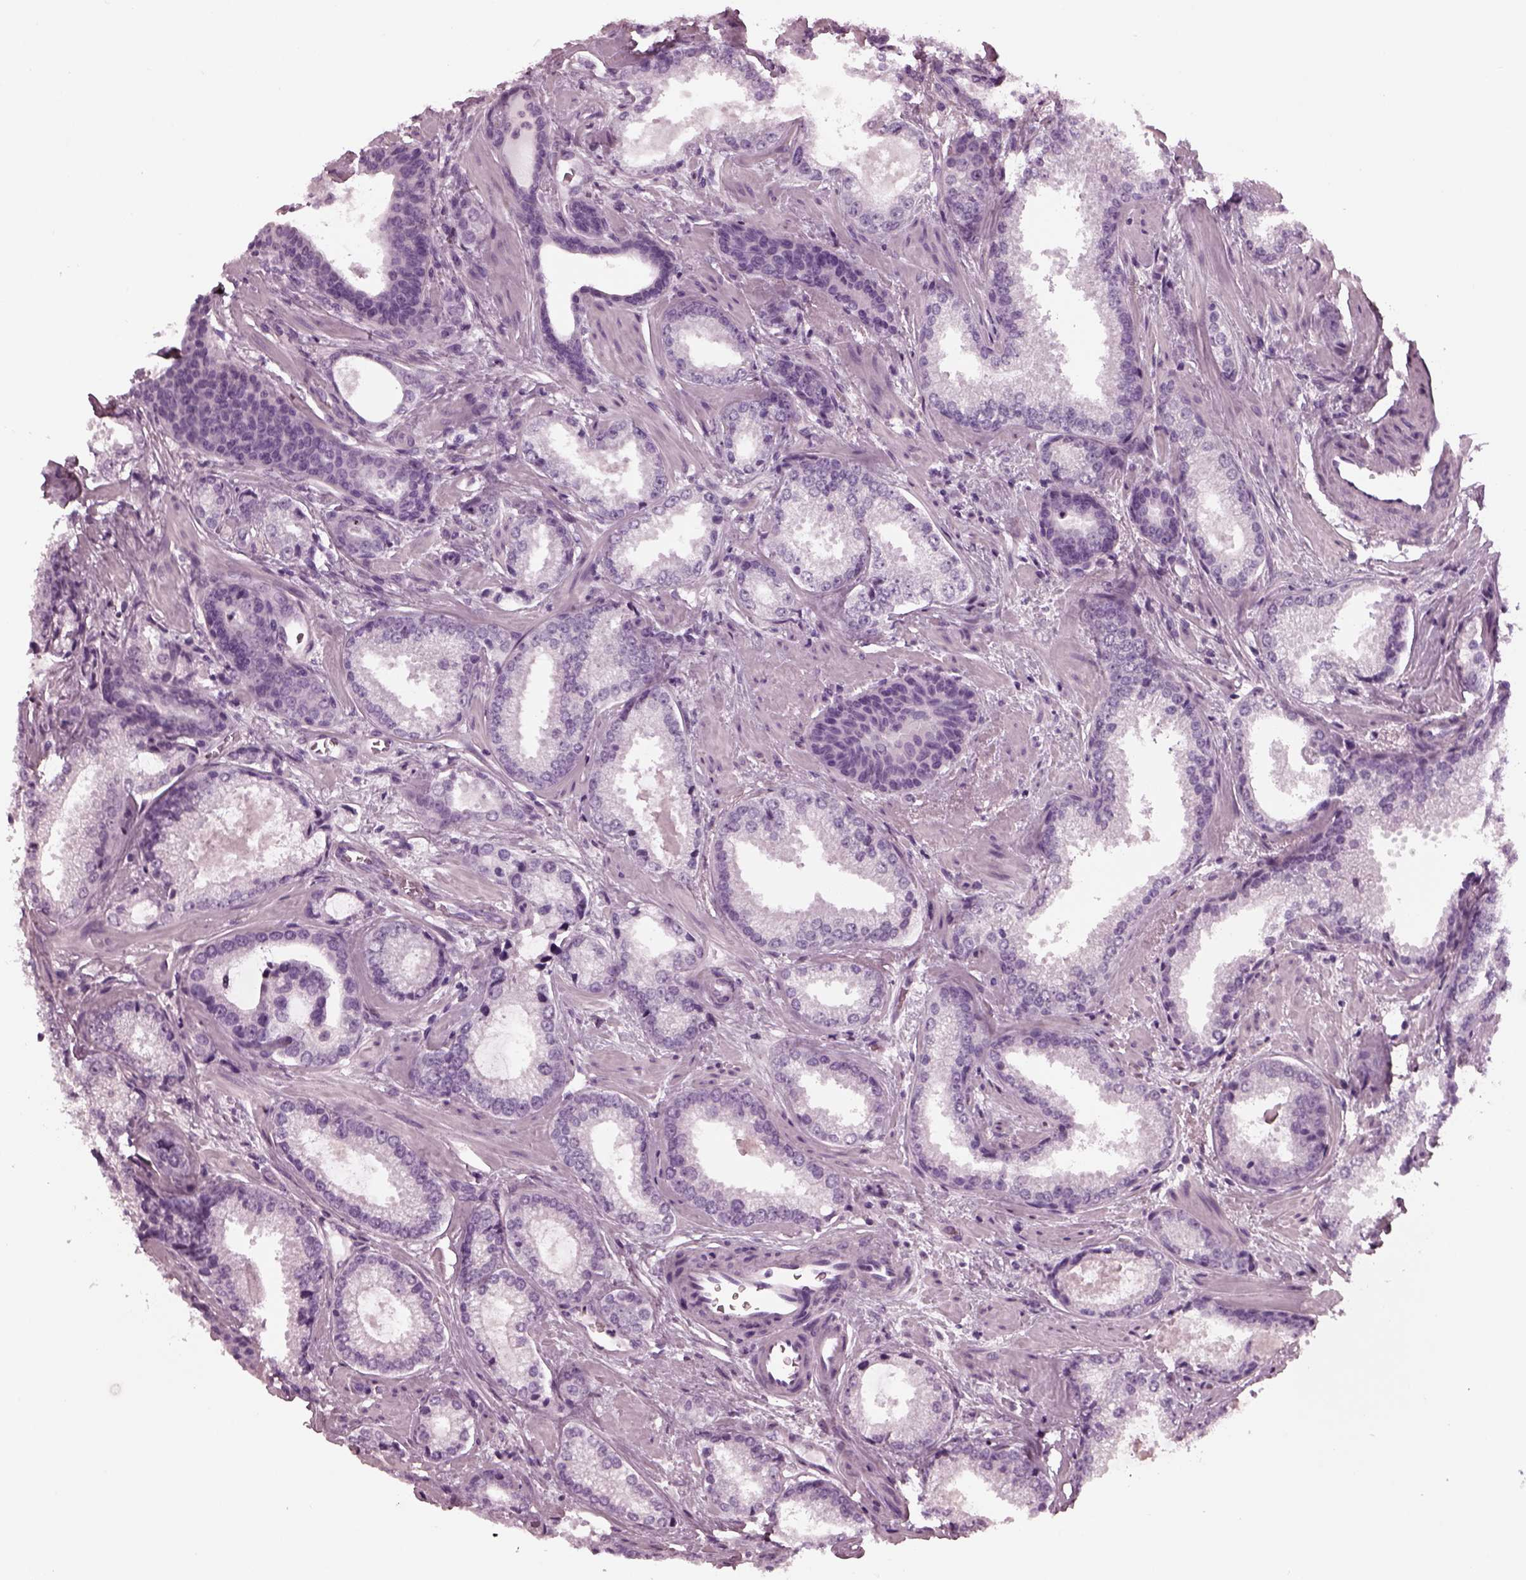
{"staining": {"intensity": "negative", "quantity": "none", "location": "none"}, "tissue": "prostate cancer", "cell_type": "Tumor cells", "image_type": "cancer", "snomed": [{"axis": "morphology", "description": "Adenocarcinoma, Low grade"}, {"axis": "topography", "description": "Prostate"}], "caption": "Prostate cancer was stained to show a protein in brown. There is no significant staining in tumor cells.", "gene": "TPPP2", "patient": {"sex": "male", "age": 56}}